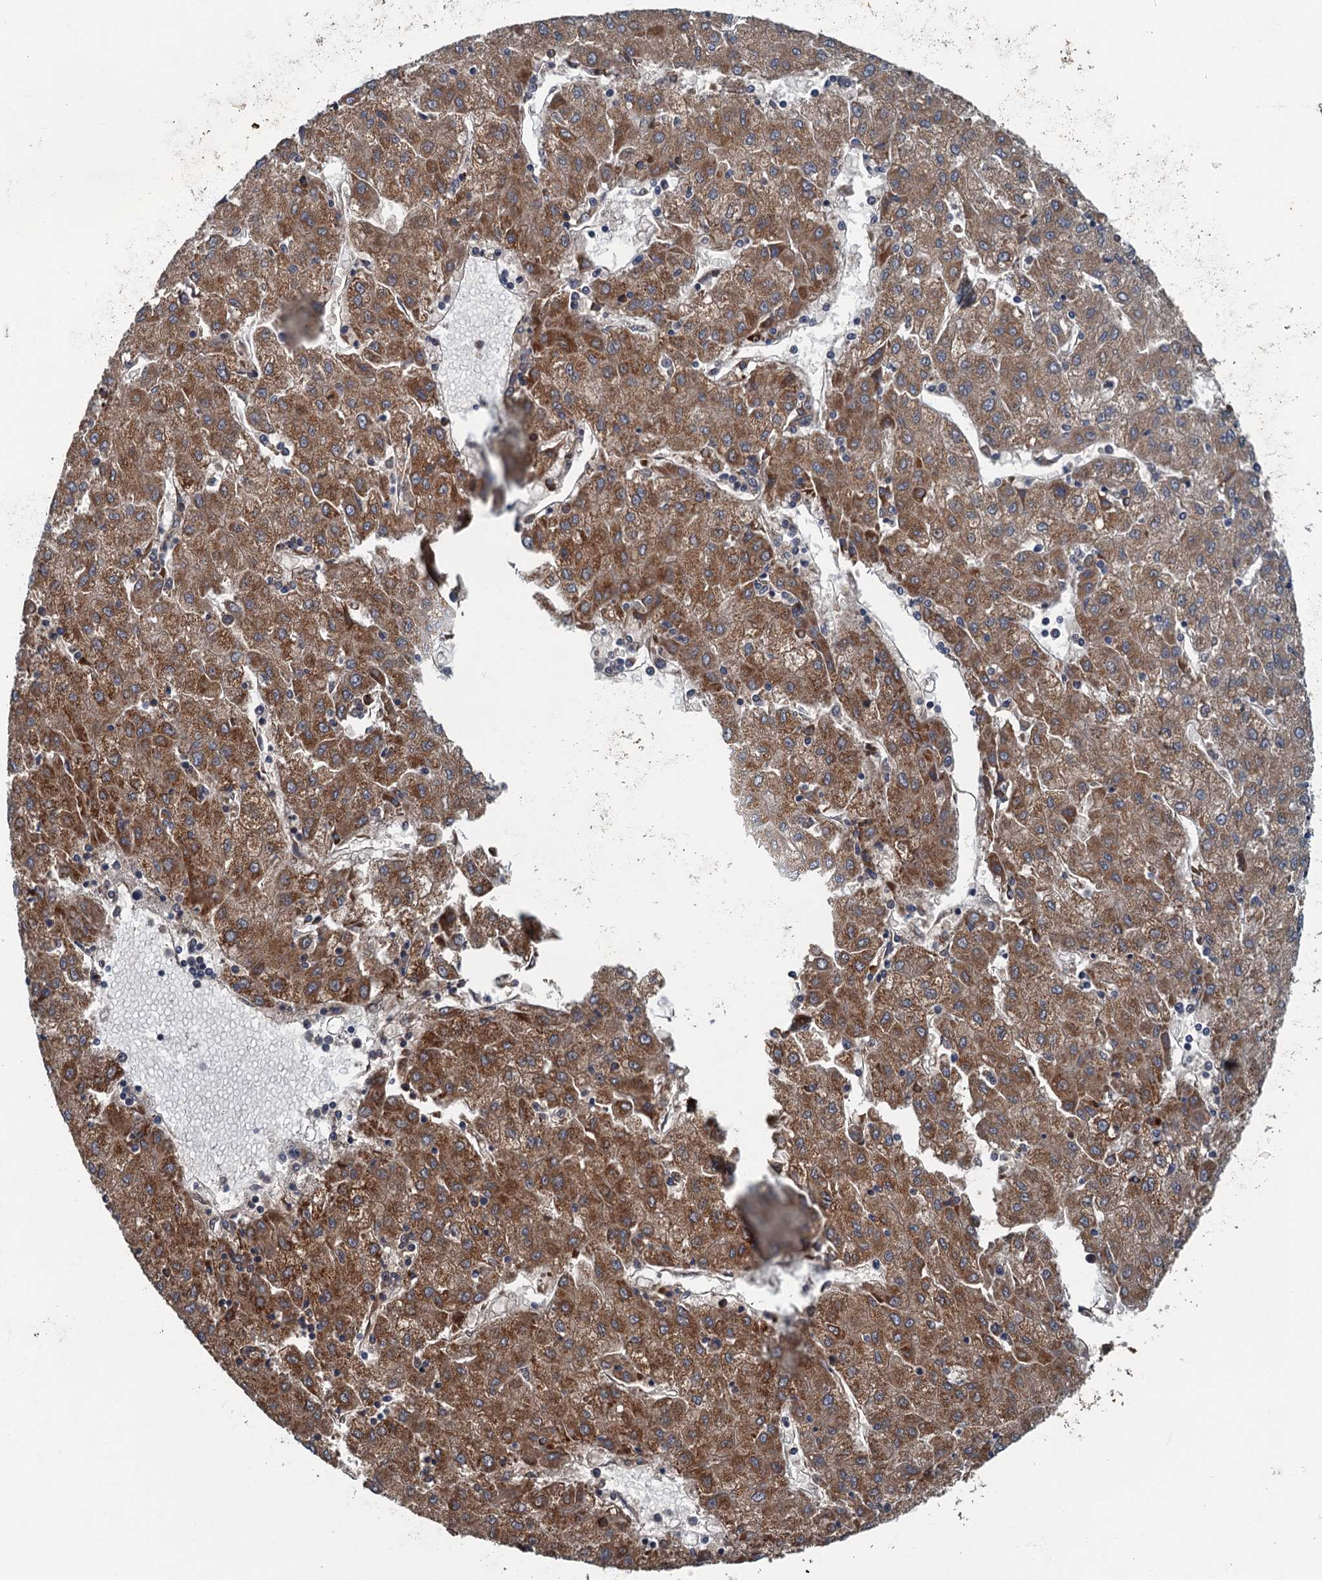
{"staining": {"intensity": "moderate", "quantity": ">75%", "location": "cytoplasmic/membranous"}, "tissue": "liver cancer", "cell_type": "Tumor cells", "image_type": "cancer", "snomed": [{"axis": "morphology", "description": "Carcinoma, Hepatocellular, NOS"}, {"axis": "topography", "description": "Liver"}], "caption": "A medium amount of moderate cytoplasmic/membranous staining is identified in about >75% of tumor cells in liver cancer tissue.", "gene": "SPDYC", "patient": {"sex": "male", "age": 72}}